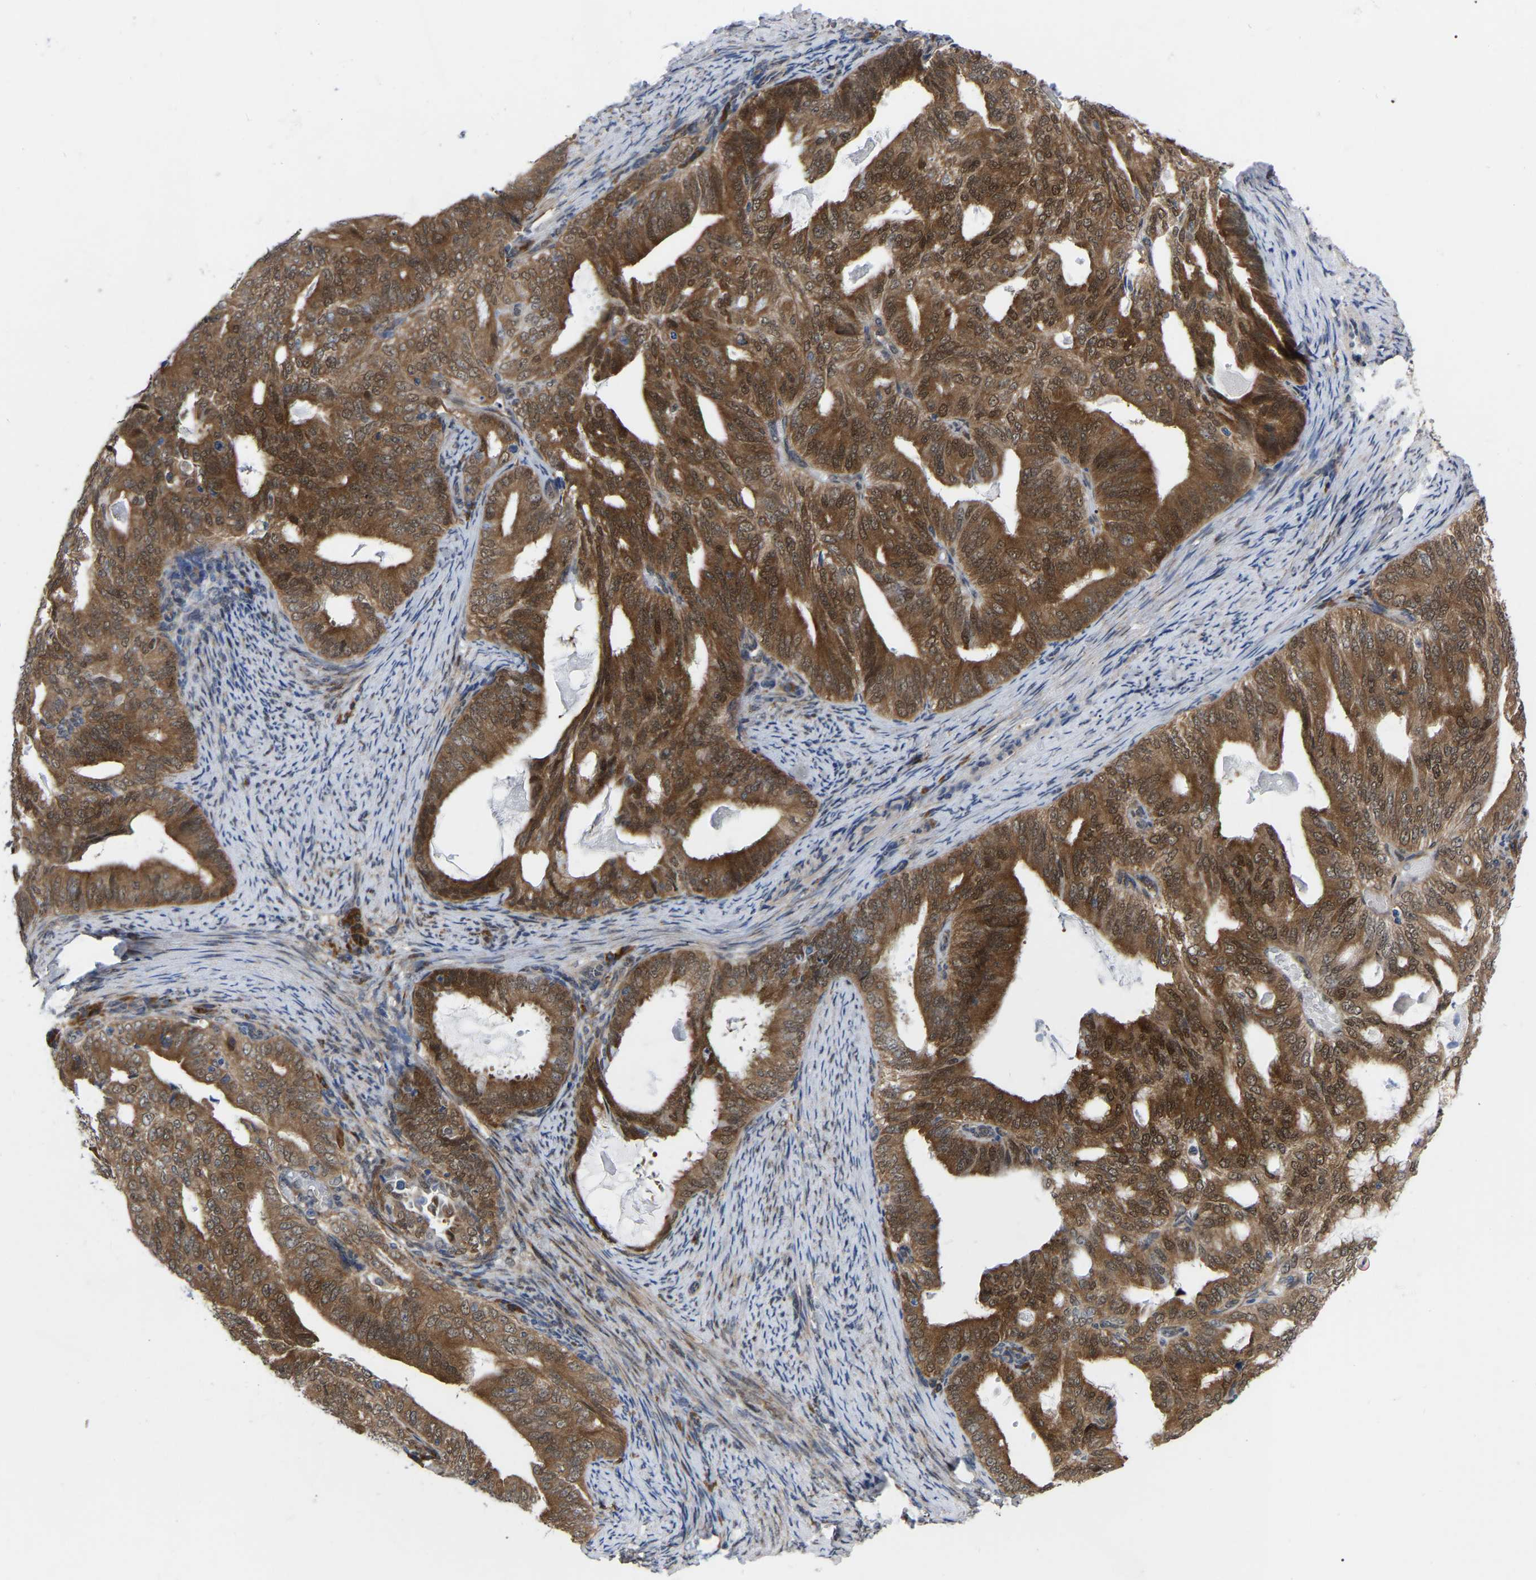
{"staining": {"intensity": "moderate", "quantity": ">75%", "location": "cytoplasmic/membranous,nuclear"}, "tissue": "endometrial cancer", "cell_type": "Tumor cells", "image_type": "cancer", "snomed": [{"axis": "morphology", "description": "Adenocarcinoma, NOS"}, {"axis": "topography", "description": "Endometrium"}], "caption": "Protein analysis of adenocarcinoma (endometrial) tissue shows moderate cytoplasmic/membranous and nuclear staining in approximately >75% of tumor cells. The staining is performed using DAB brown chromogen to label protein expression. The nuclei are counter-stained blue using hematoxylin.", "gene": "UBE4B", "patient": {"sex": "female", "age": 58}}